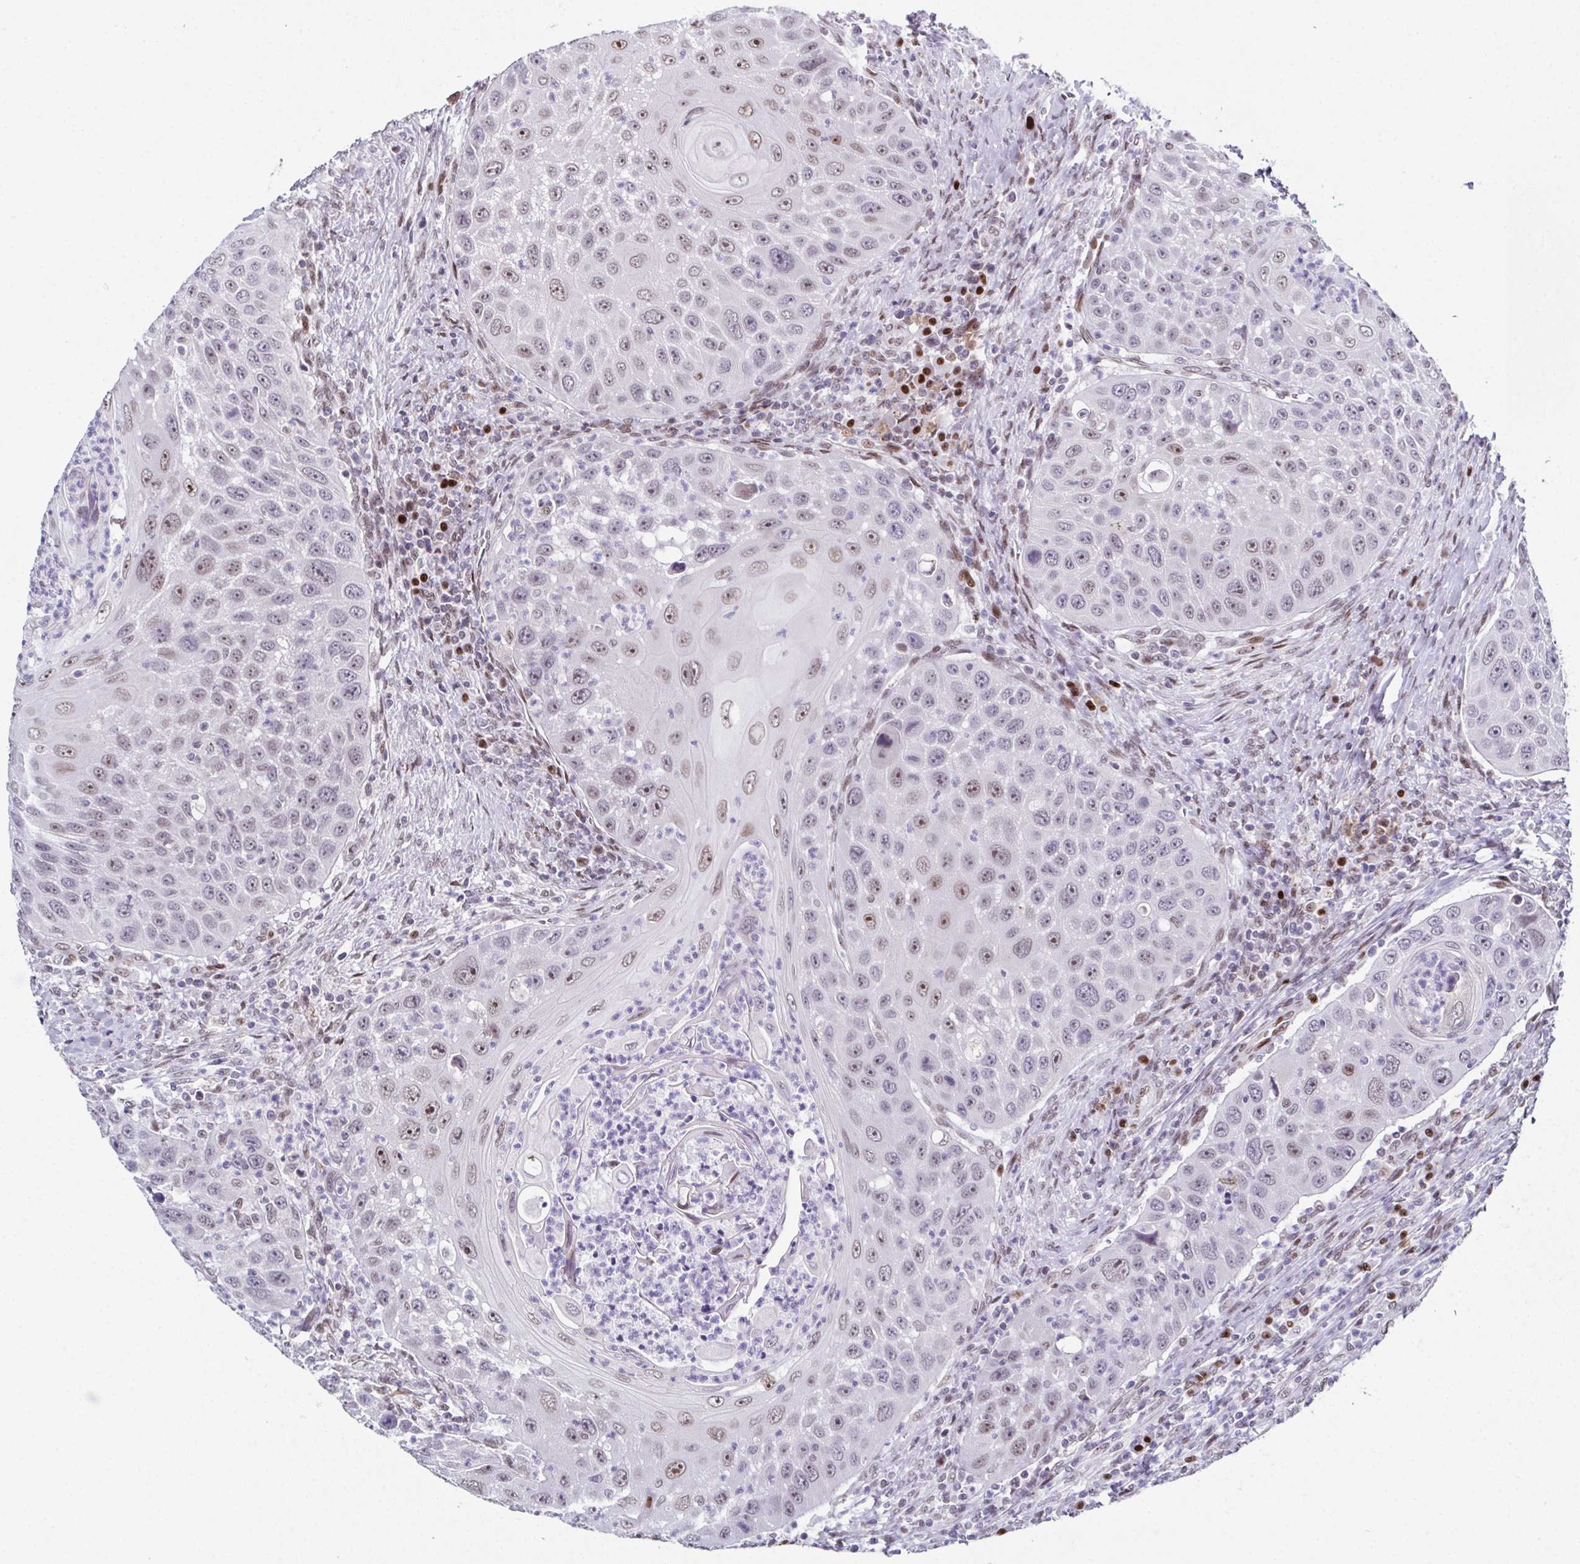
{"staining": {"intensity": "moderate", "quantity": "<25%", "location": "nuclear"}, "tissue": "head and neck cancer", "cell_type": "Tumor cells", "image_type": "cancer", "snomed": [{"axis": "morphology", "description": "Squamous cell carcinoma, NOS"}, {"axis": "topography", "description": "Head-Neck"}], "caption": "Immunohistochemistry of head and neck cancer displays low levels of moderate nuclear positivity in approximately <25% of tumor cells.", "gene": "RB1", "patient": {"sex": "male", "age": 69}}